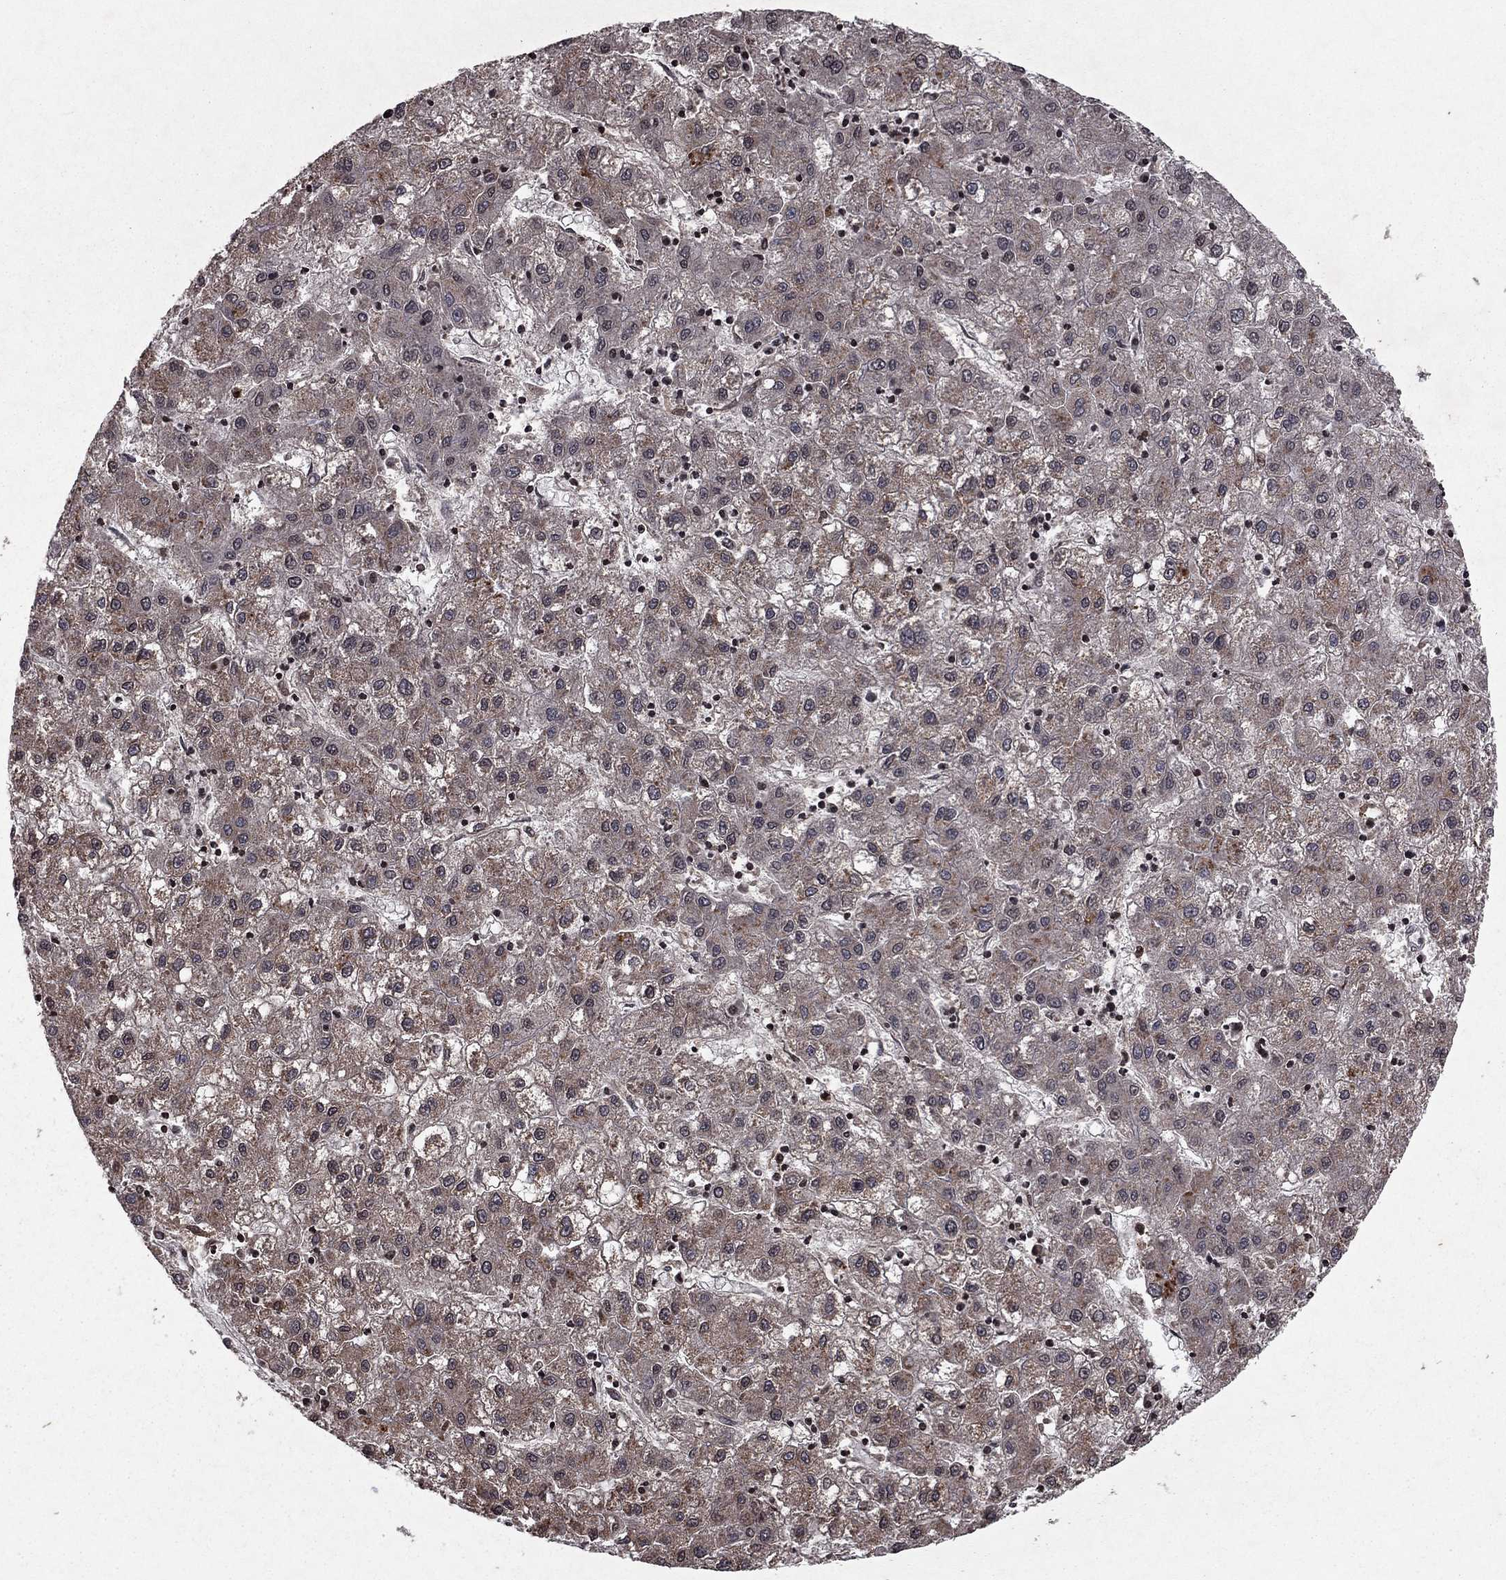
{"staining": {"intensity": "moderate", "quantity": "<25%", "location": "cytoplasmic/membranous"}, "tissue": "liver cancer", "cell_type": "Tumor cells", "image_type": "cancer", "snomed": [{"axis": "morphology", "description": "Carcinoma, Hepatocellular, NOS"}, {"axis": "topography", "description": "Liver"}], "caption": "DAB immunohistochemical staining of liver hepatocellular carcinoma reveals moderate cytoplasmic/membranous protein positivity in about <25% of tumor cells. (Stains: DAB in brown, nuclei in blue, Microscopy: brightfield microscopy at high magnification).", "gene": "SORBS1", "patient": {"sex": "male", "age": 72}}